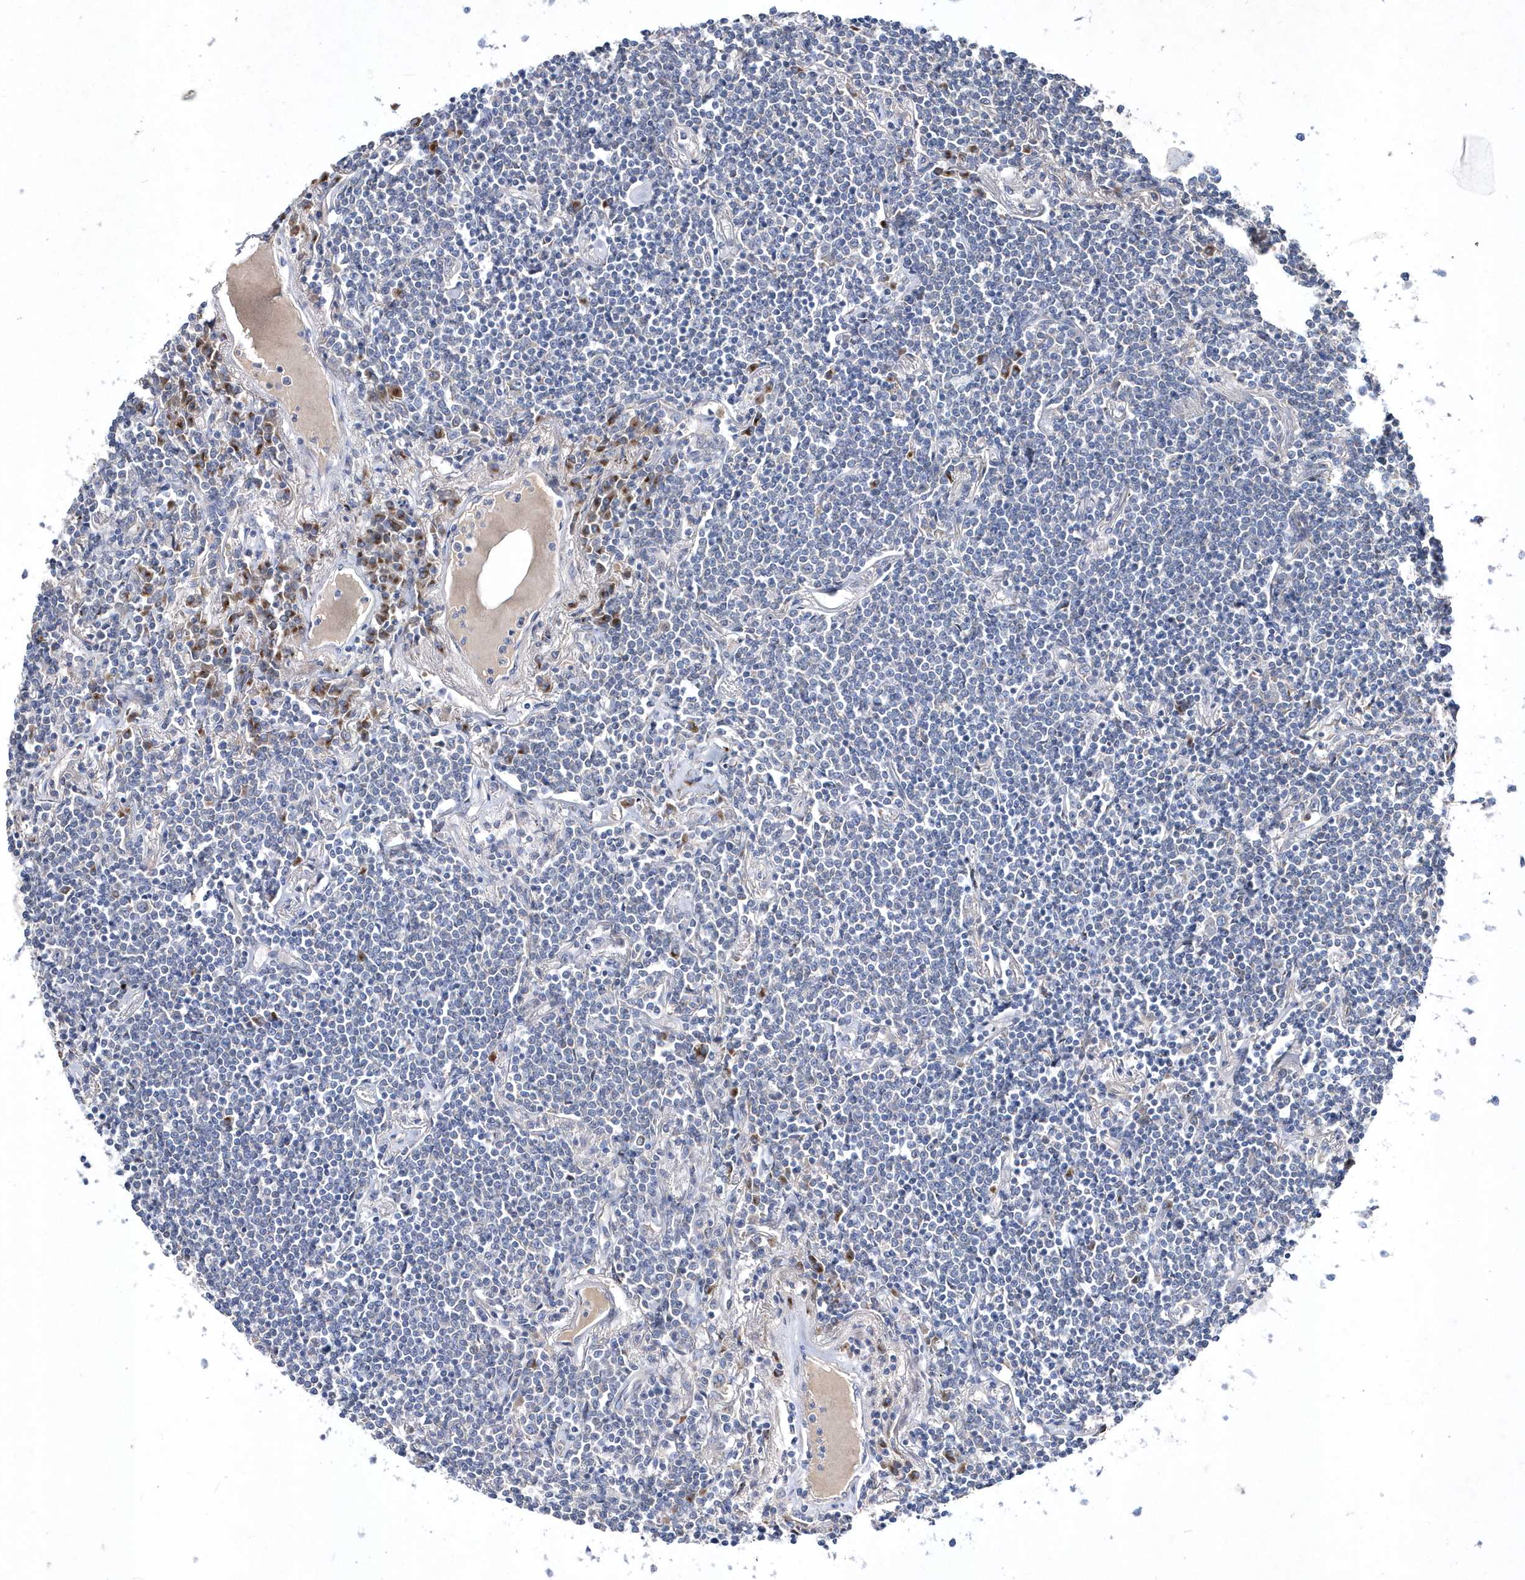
{"staining": {"intensity": "negative", "quantity": "none", "location": "none"}, "tissue": "lymphoma", "cell_type": "Tumor cells", "image_type": "cancer", "snomed": [{"axis": "morphology", "description": "Malignant lymphoma, non-Hodgkin's type, Low grade"}, {"axis": "topography", "description": "Lung"}], "caption": "This is an immunohistochemistry (IHC) histopathology image of human lymphoma. There is no staining in tumor cells.", "gene": "METTL8", "patient": {"sex": "female", "age": 71}}